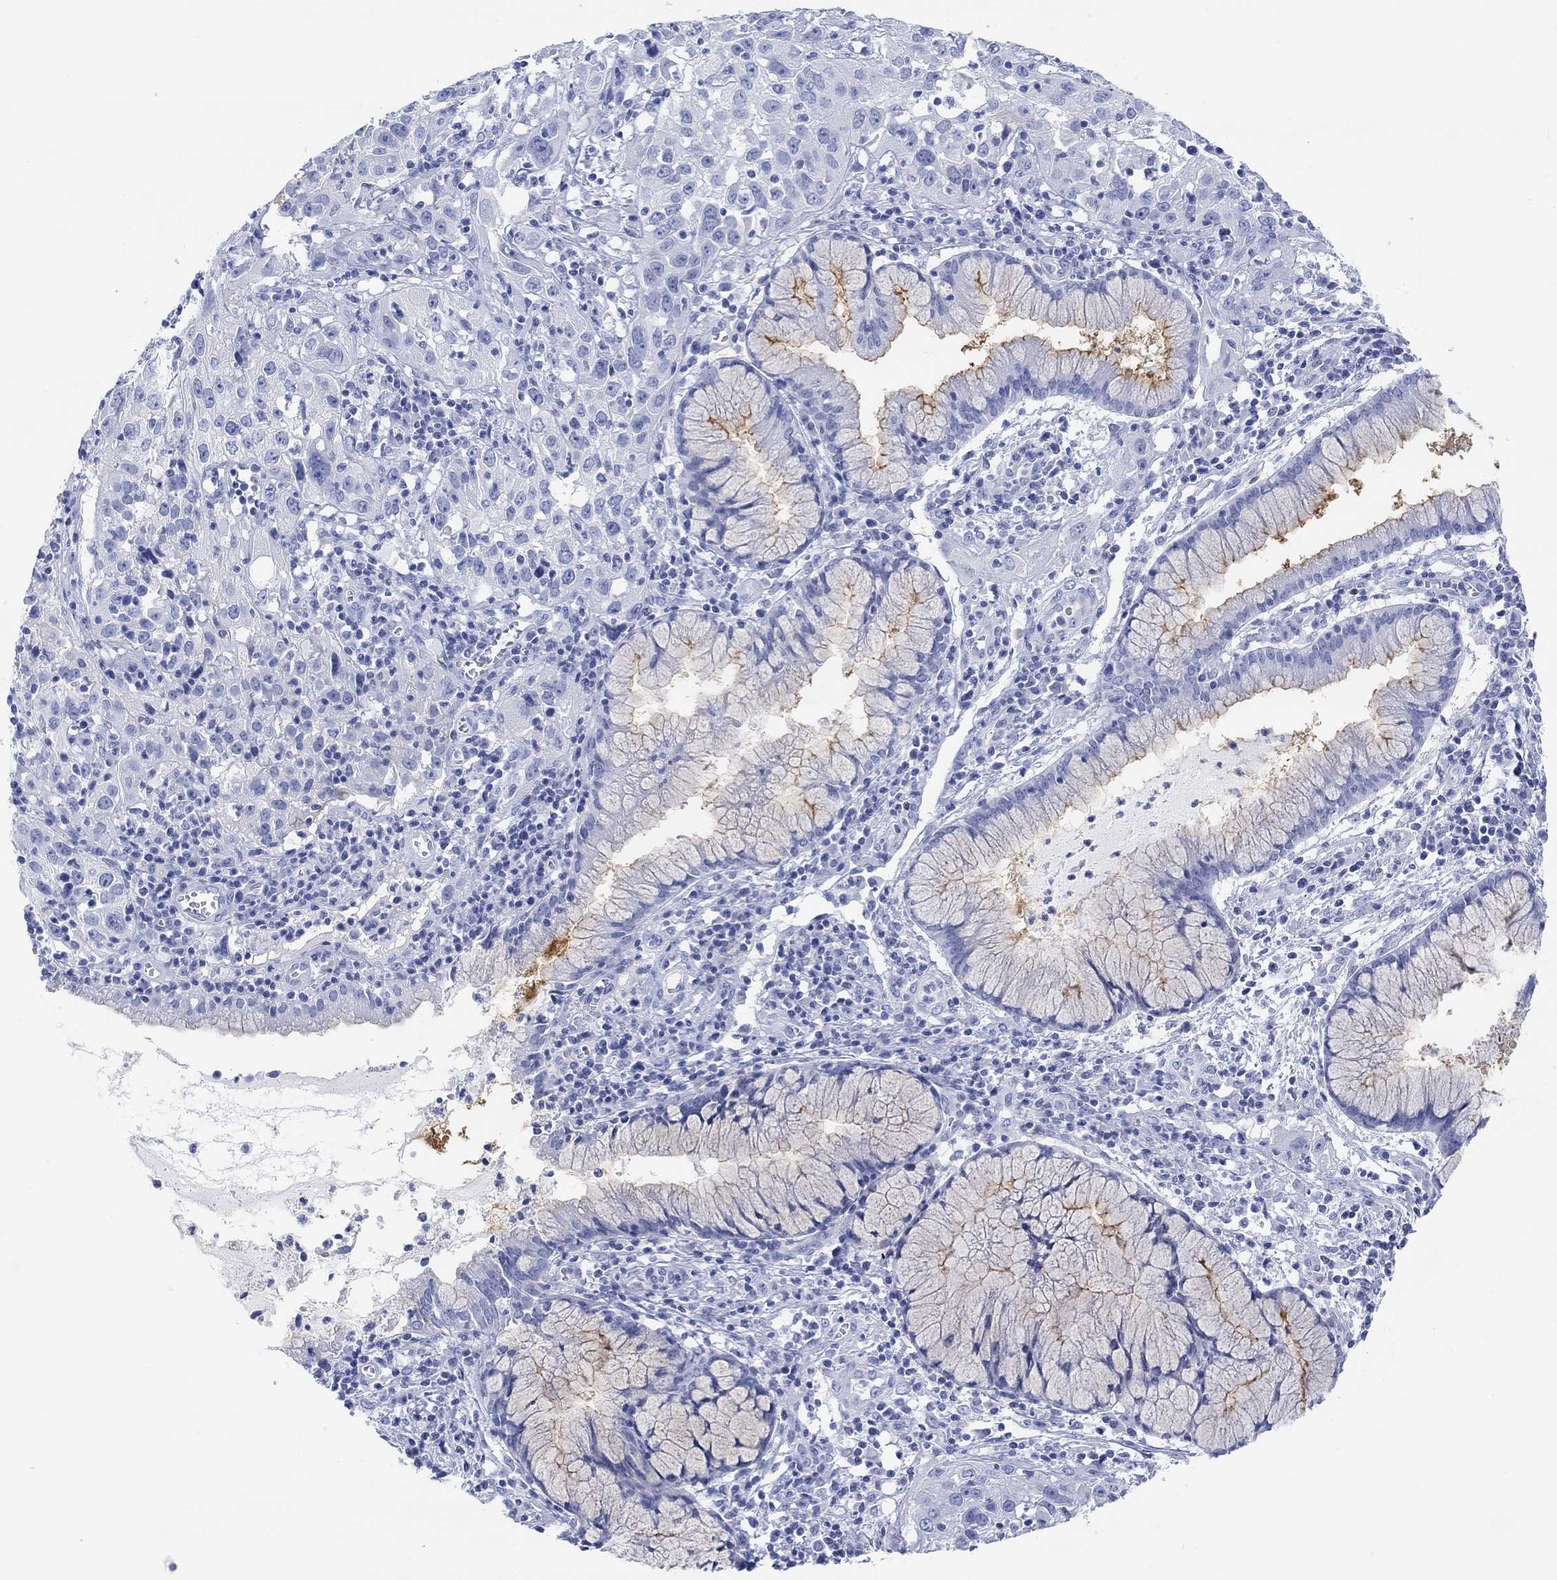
{"staining": {"intensity": "moderate", "quantity": "<25%", "location": "cytoplasmic/membranous"}, "tissue": "cervical cancer", "cell_type": "Tumor cells", "image_type": "cancer", "snomed": [{"axis": "morphology", "description": "Squamous cell carcinoma, NOS"}, {"axis": "topography", "description": "Cervix"}], "caption": "This photomicrograph reveals immunohistochemistry (IHC) staining of human cervical cancer (squamous cell carcinoma), with low moderate cytoplasmic/membranous positivity in about <25% of tumor cells.", "gene": "XIRP2", "patient": {"sex": "female", "age": 32}}